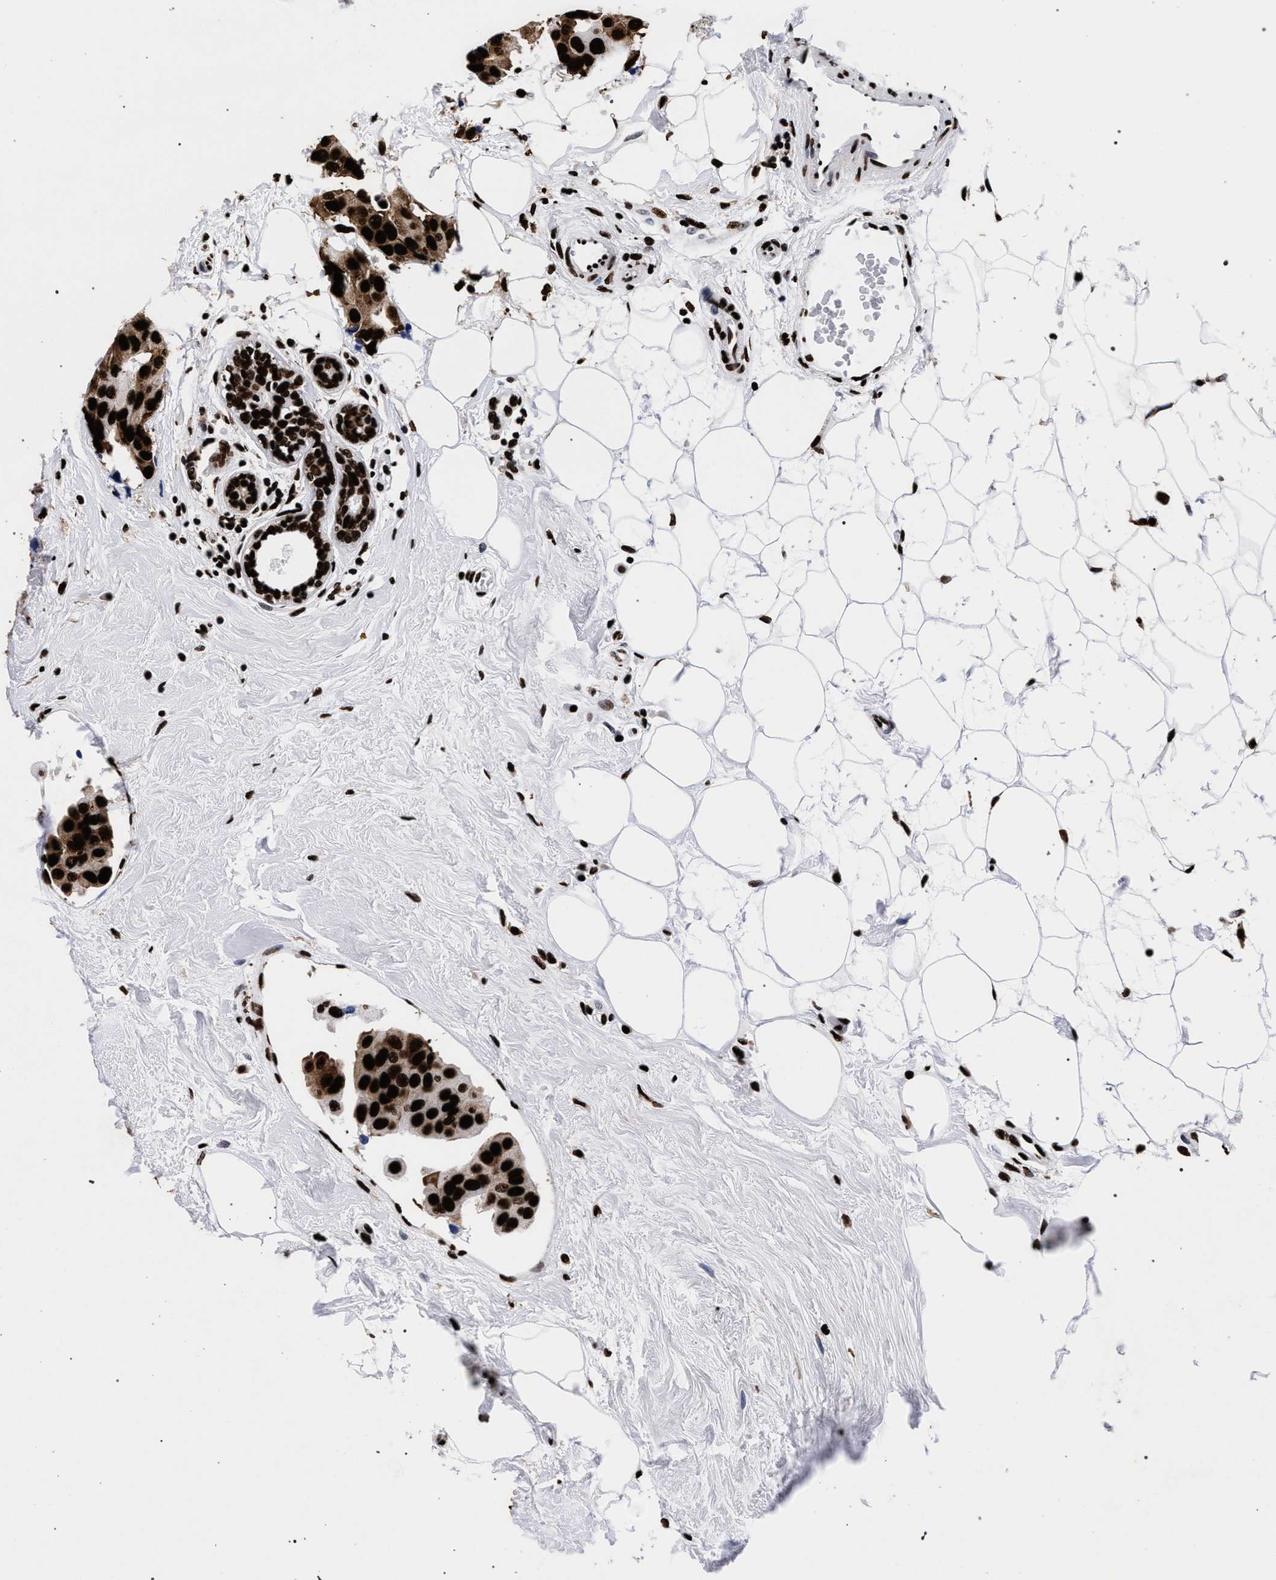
{"staining": {"intensity": "strong", "quantity": ">75%", "location": "cytoplasmic/membranous,nuclear"}, "tissue": "breast cancer", "cell_type": "Tumor cells", "image_type": "cancer", "snomed": [{"axis": "morphology", "description": "Normal tissue, NOS"}, {"axis": "morphology", "description": "Duct carcinoma"}, {"axis": "topography", "description": "Breast"}], "caption": "Protein staining displays strong cytoplasmic/membranous and nuclear staining in approximately >75% of tumor cells in breast cancer (infiltrating ductal carcinoma).", "gene": "HNRNPA1", "patient": {"sex": "female", "age": 39}}